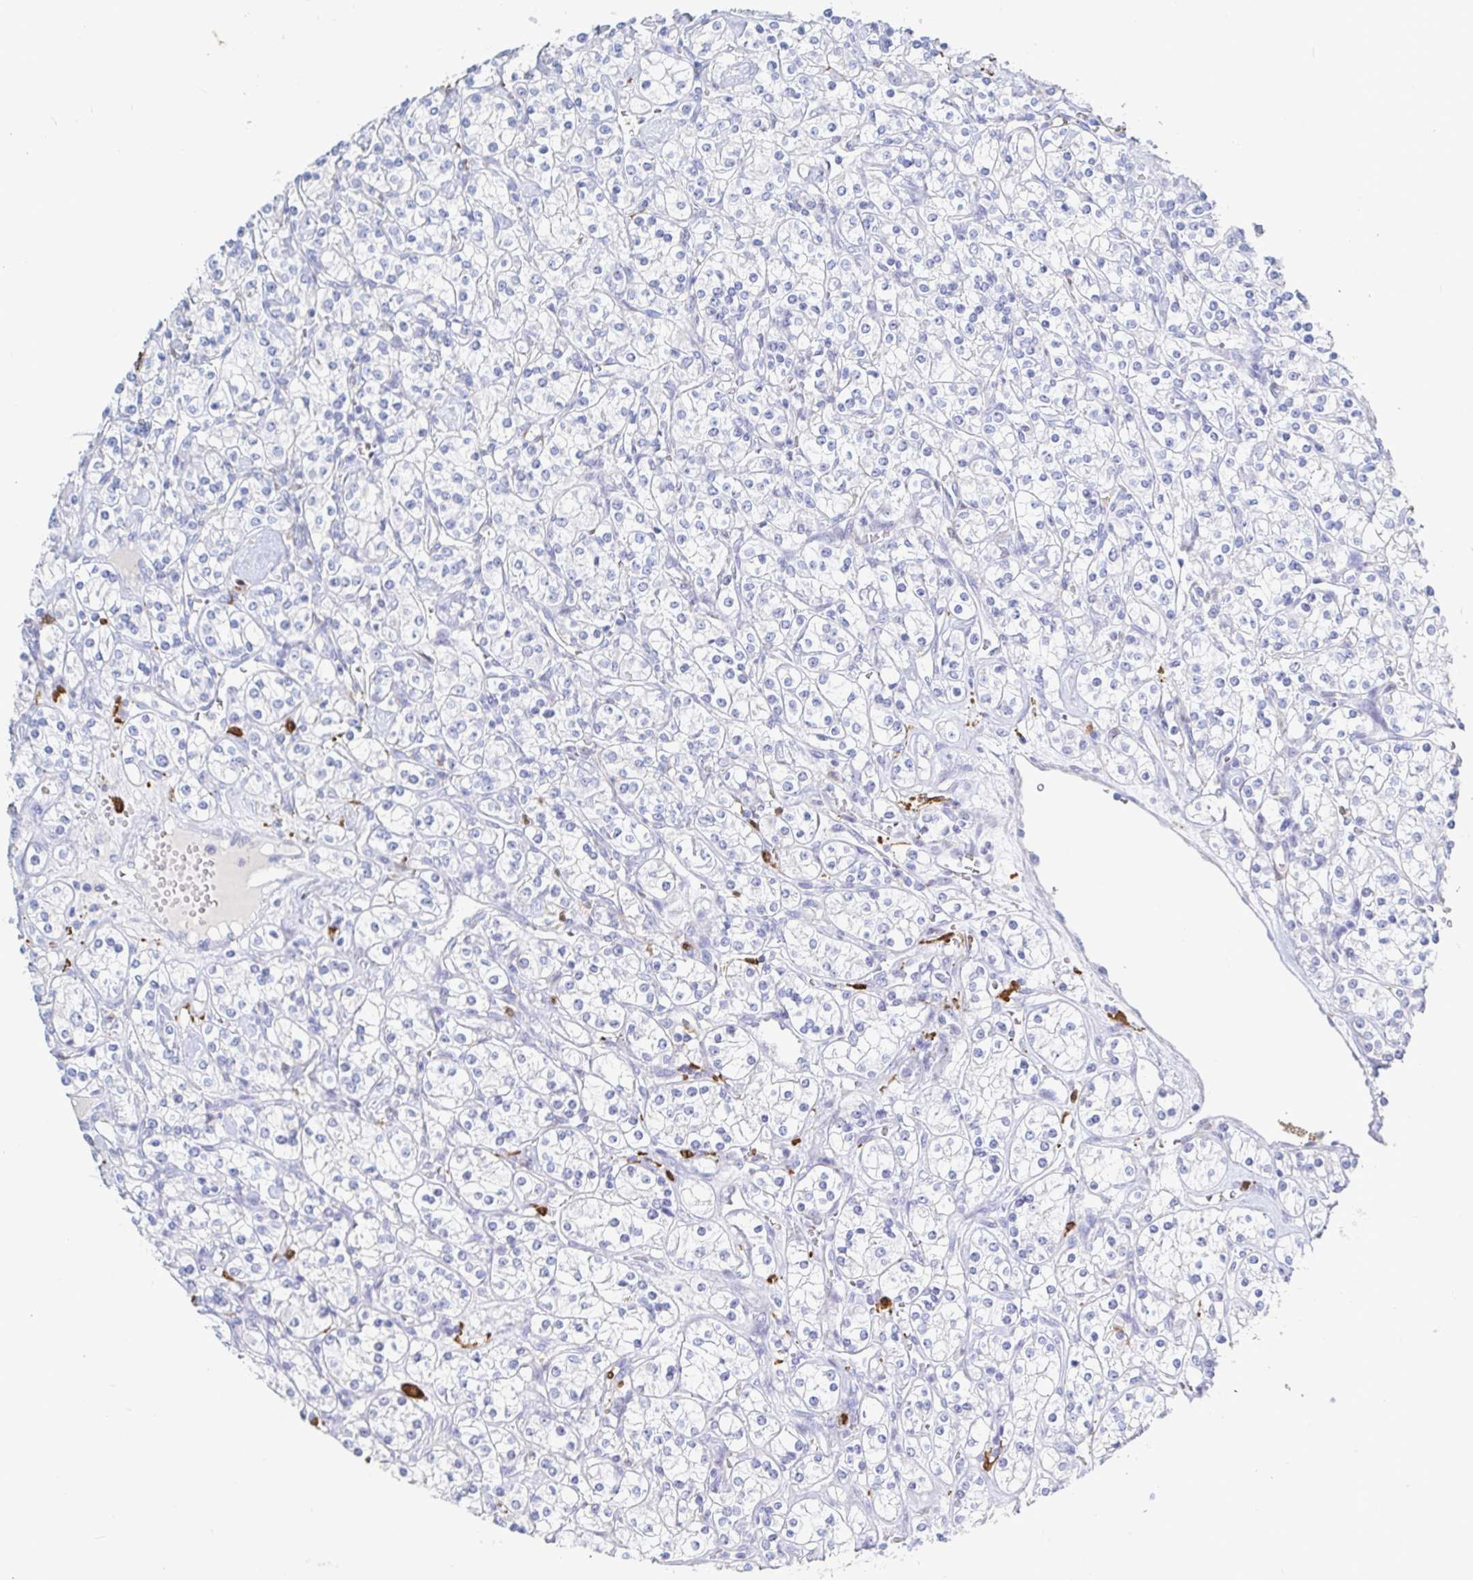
{"staining": {"intensity": "negative", "quantity": "none", "location": "none"}, "tissue": "renal cancer", "cell_type": "Tumor cells", "image_type": "cancer", "snomed": [{"axis": "morphology", "description": "Adenocarcinoma, NOS"}, {"axis": "topography", "description": "Kidney"}], "caption": "Image shows no protein expression in tumor cells of adenocarcinoma (renal) tissue. Brightfield microscopy of IHC stained with DAB (3,3'-diaminobenzidine) (brown) and hematoxylin (blue), captured at high magnification.", "gene": "OR2A4", "patient": {"sex": "male", "age": 77}}